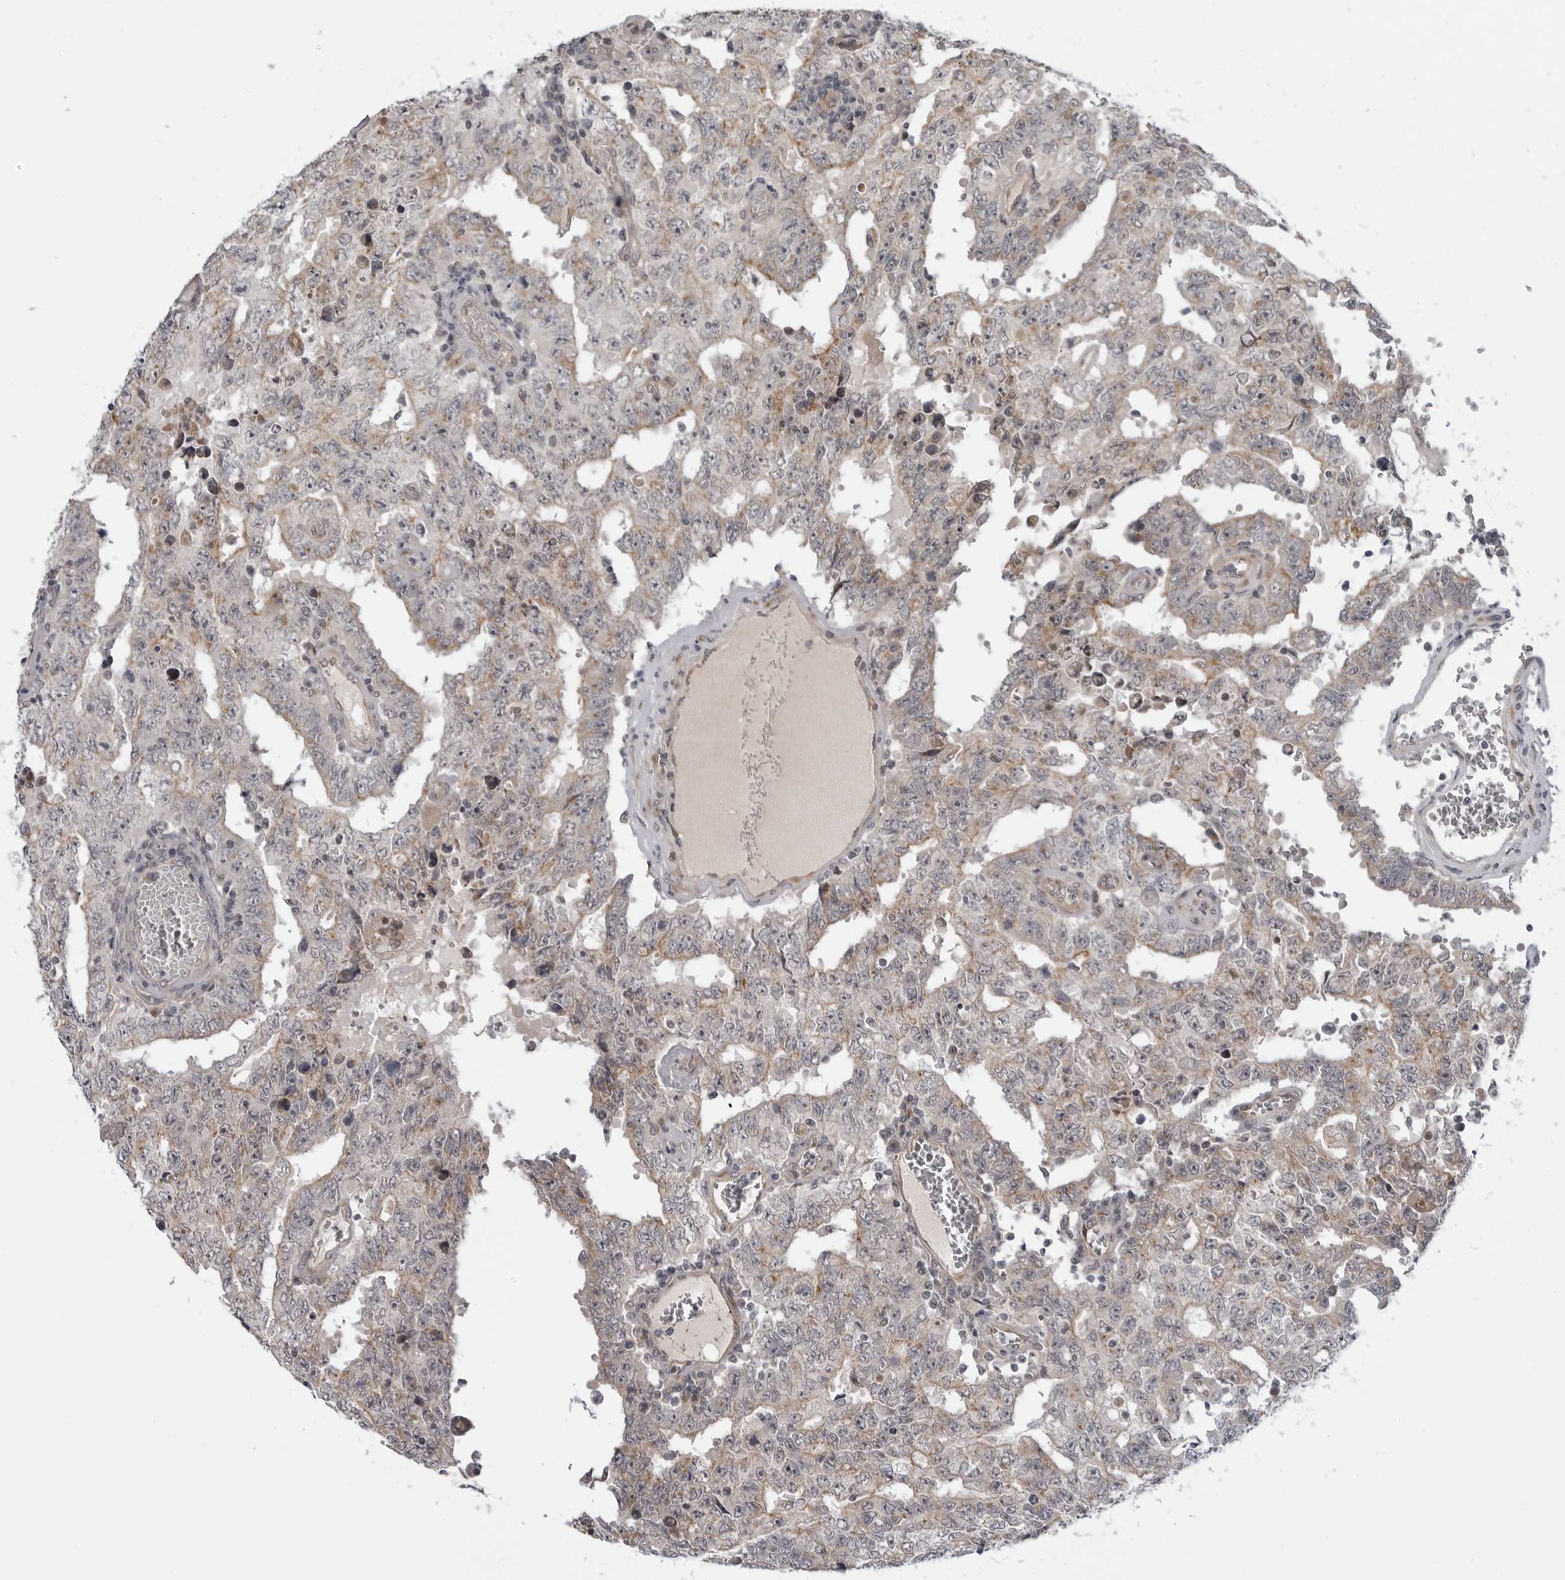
{"staining": {"intensity": "moderate", "quantity": "25%-75%", "location": "cytoplasmic/membranous"}, "tissue": "testis cancer", "cell_type": "Tumor cells", "image_type": "cancer", "snomed": [{"axis": "morphology", "description": "Carcinoma, Embryonal, NOS"}, {"axis": "topography", "description": "Testis"}], "caption": "The photomicrograph exhibits a brown stain indicating the presence of a protein in the cytoplasmic/membranous of tumor cells in embryonal carcinoma (testis).", "gene": "LRRC45", "patient": {"sex": "male", "age": 26}}